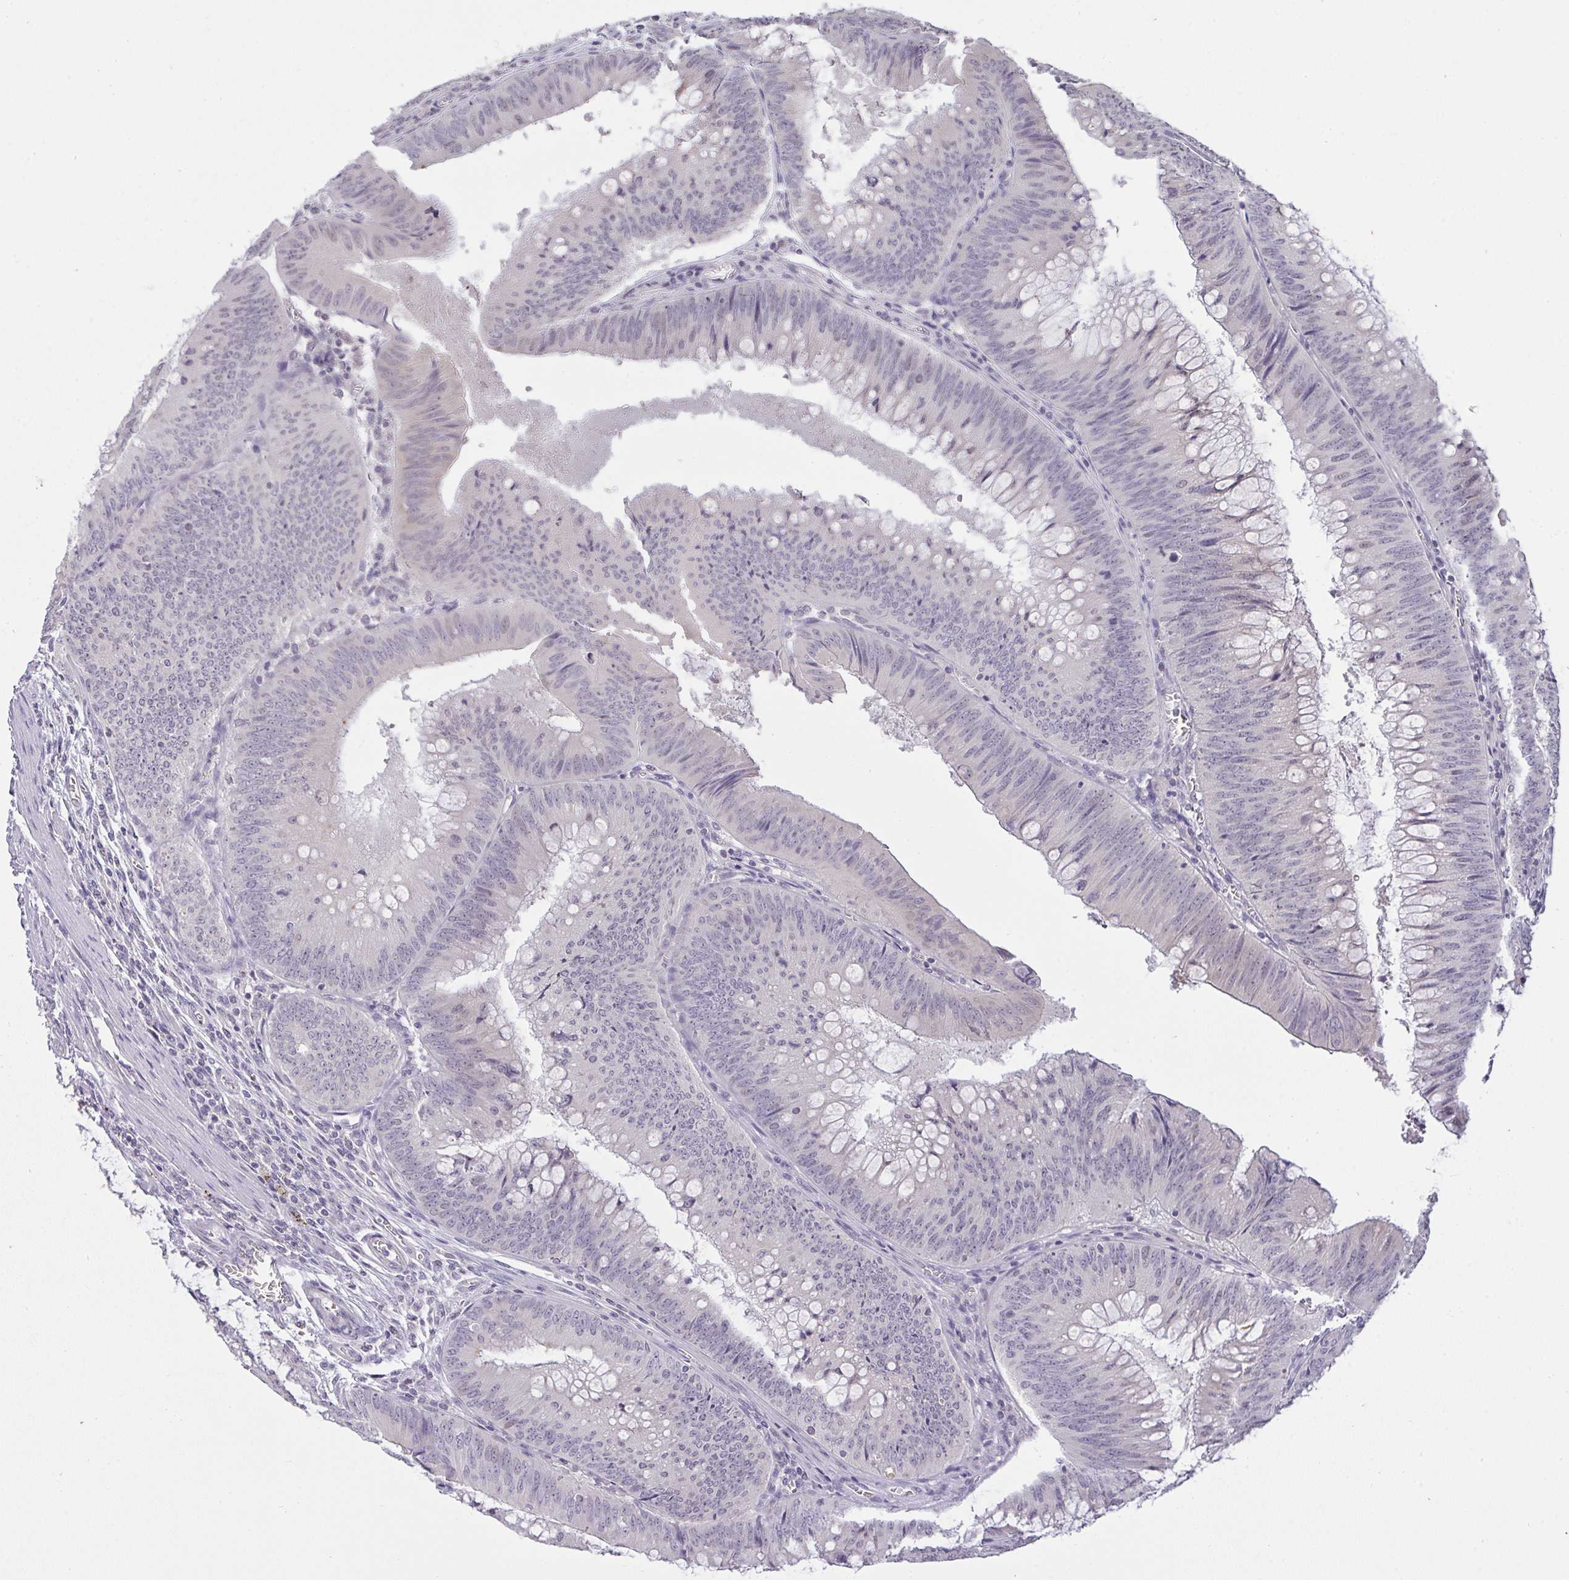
{"staining": {"intensity": "negative", "quantity": "none", "location": "none"}, "tissue": "colorectal cancer", "cell_type": "Tumor cells", "image_type": "cancer", "snomed": [{"axis": "morphology", "description": "Adenocarcinoma, NOS"}, {"axis": "topography", "description": "Rectum"}], "caption": "Micrograph shows no protein staining in tumor cells of colorectal cancer (adenocarcinoma) tissue.", "gene": "CACNA1S", "patient": {"sex": "female", "age": 72}}